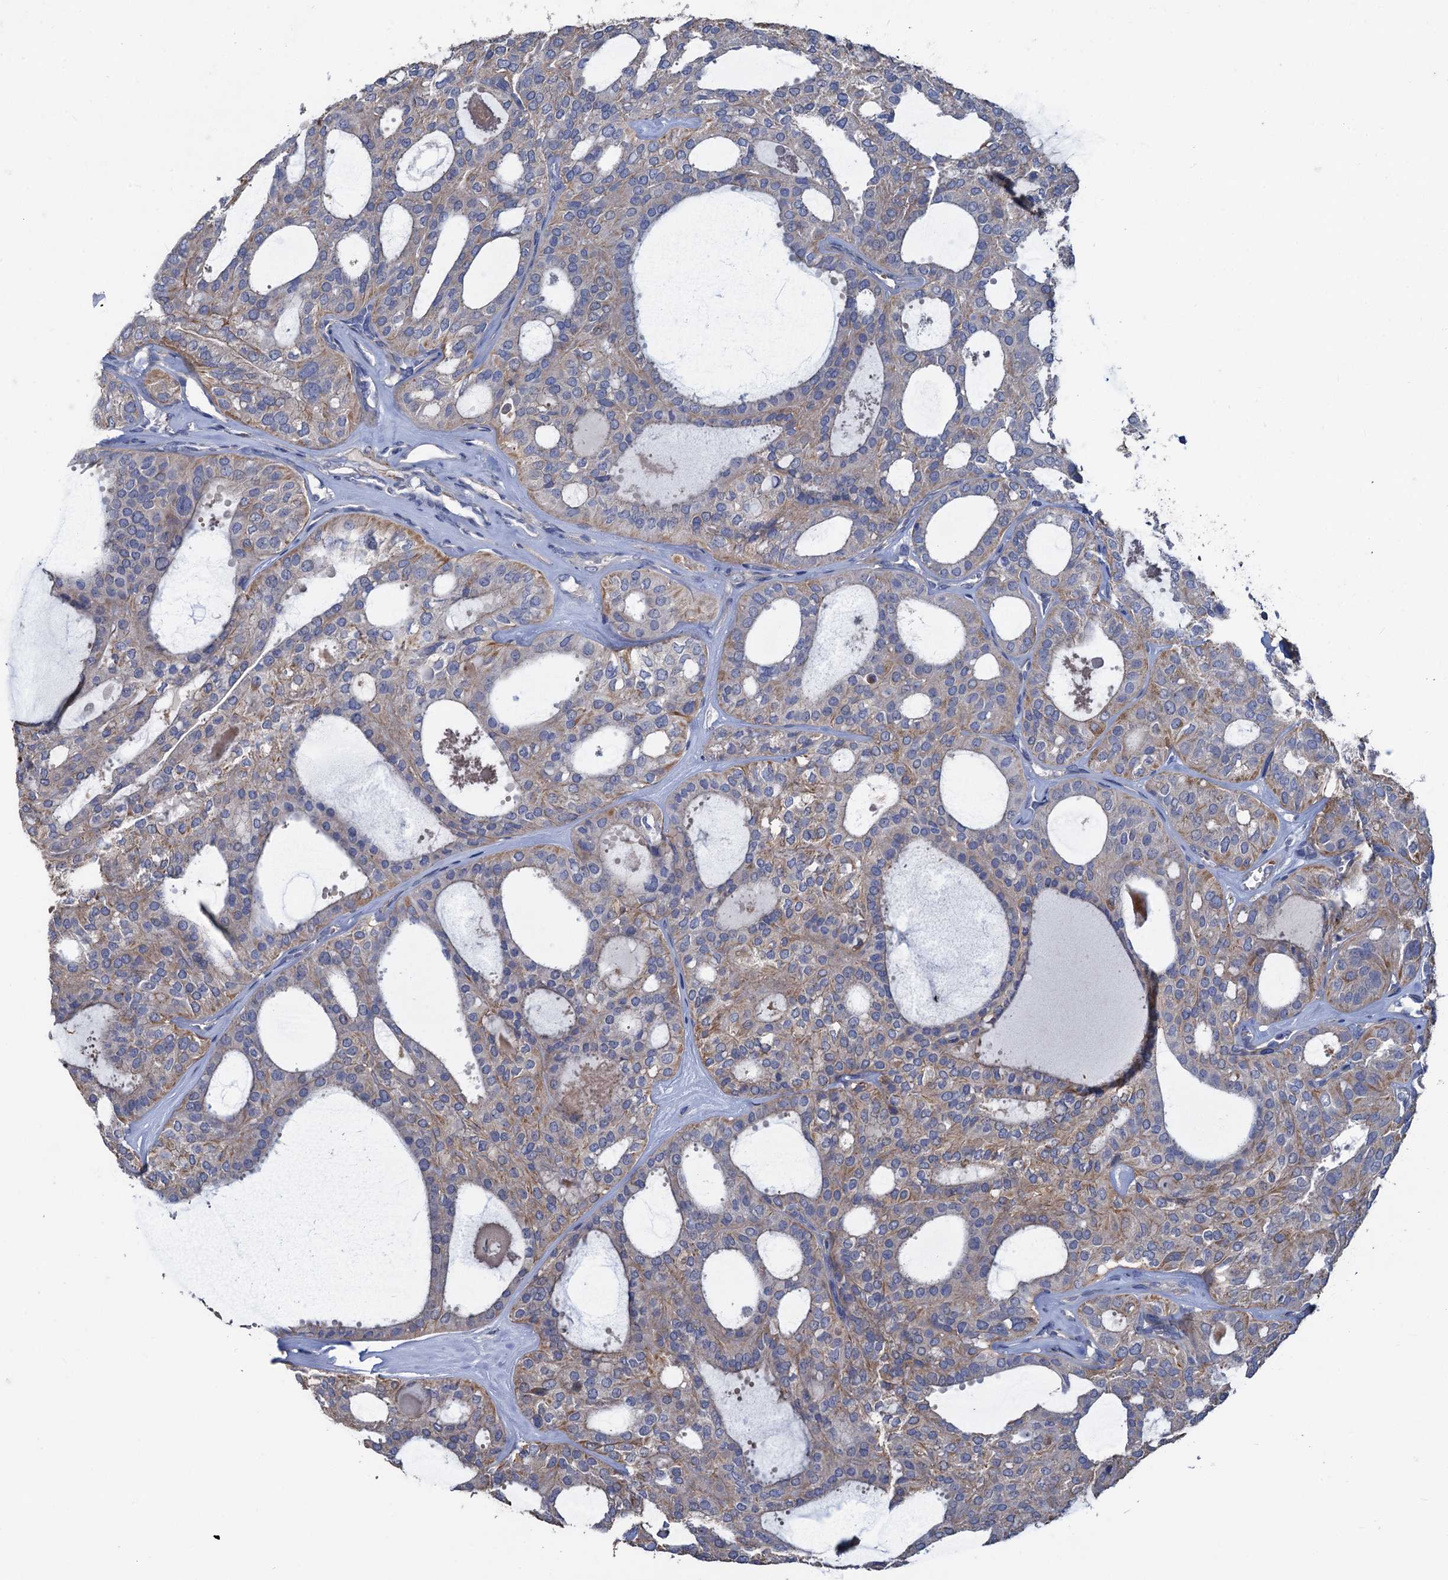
{"staining": {"intensity": "weak", "quantity": "25%-75%", "location": "cytoplasmic/membranous"}, "tissue": "thyroid cancer", "cell_type": "Tumor cells", "image_type": "cancer", "snomed": [{"axis": "morphology", "description": "Follicular adenoma carcinoma, NOS"}, {"axis": "topography", "description": "Thyroid gland"}], "caption": "Immunohistochemistry (IHC) photomicrograph of thyroid cancer stained for a protein (brown), which displays low levels of weak cytoplasmic/membranous positivity in about 25%-75% of tumor cells.", "gene": "SMCO3", "patient": {"sex": "male", "age": 75}}